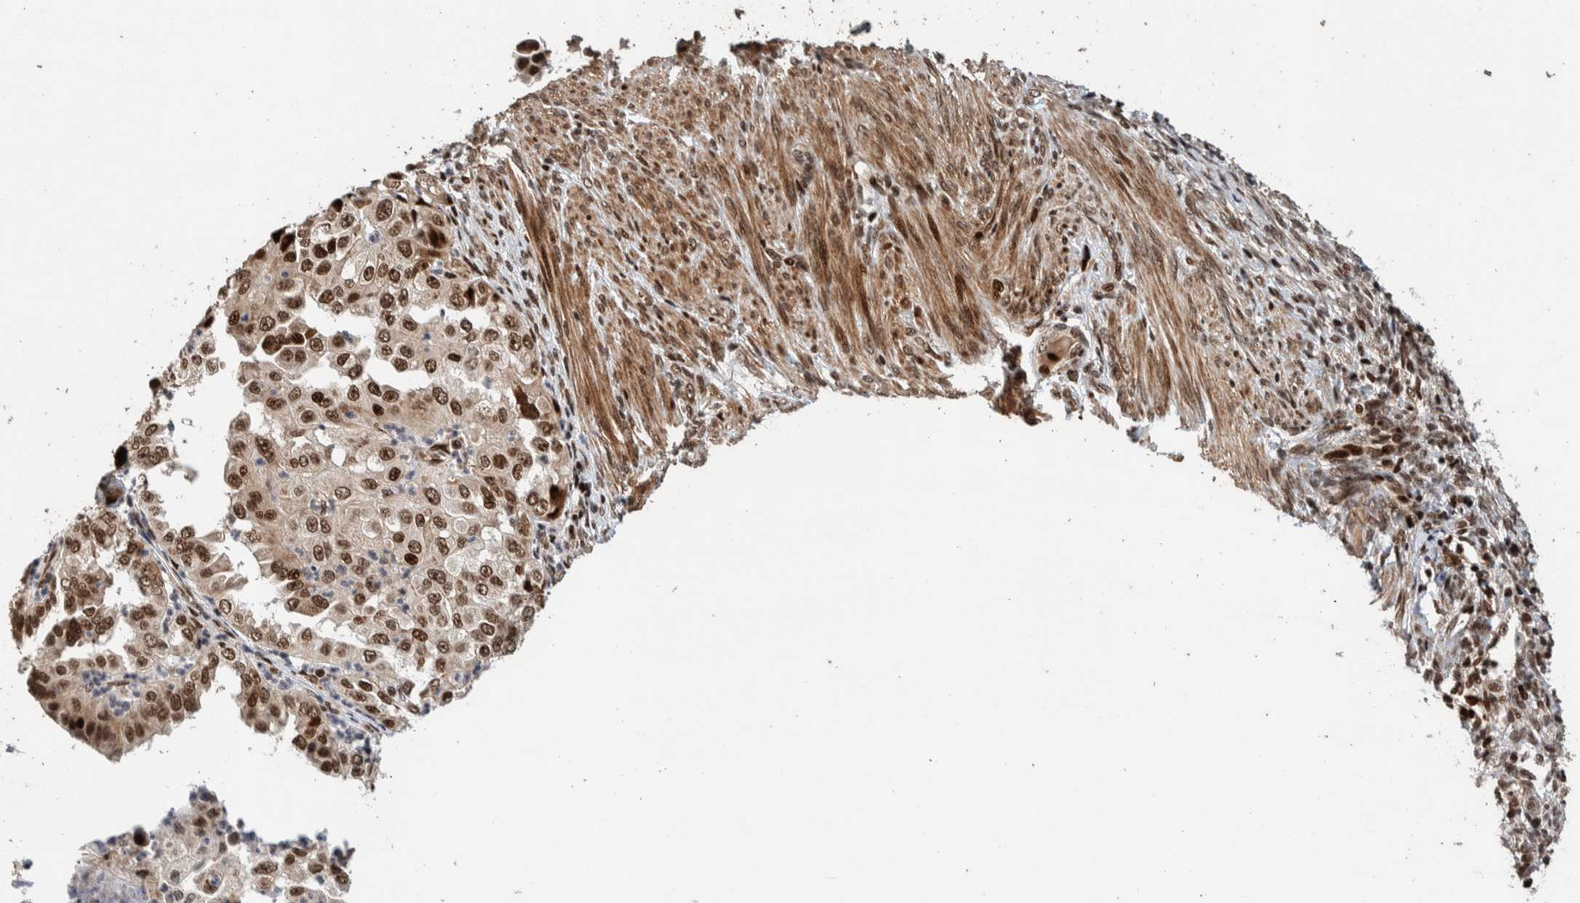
{"staining": {"intensity": "strong", "quantity": ">75%", "location": "nuclear"}, "tissue": "endometrial cancer", "cell_type": "Tumor cells", "image_type": "cancer", "snomed": [{"axis": "morphology", "description": "Adenocarcinoma, NOS"}, {"axis": "topography", "description": "Endometrium"}], "caption": "This photomicrograph shows endometrial cancer (adenocarcinoma) stained with immunohistochemistry (IHC) to label a protein in brown. The nuclear of tumor cells show strong positivity for the protein. Nuclei are counter-stained blue.", "gene": "CHD4", "patient": {"sex": "female", "age": 85}}